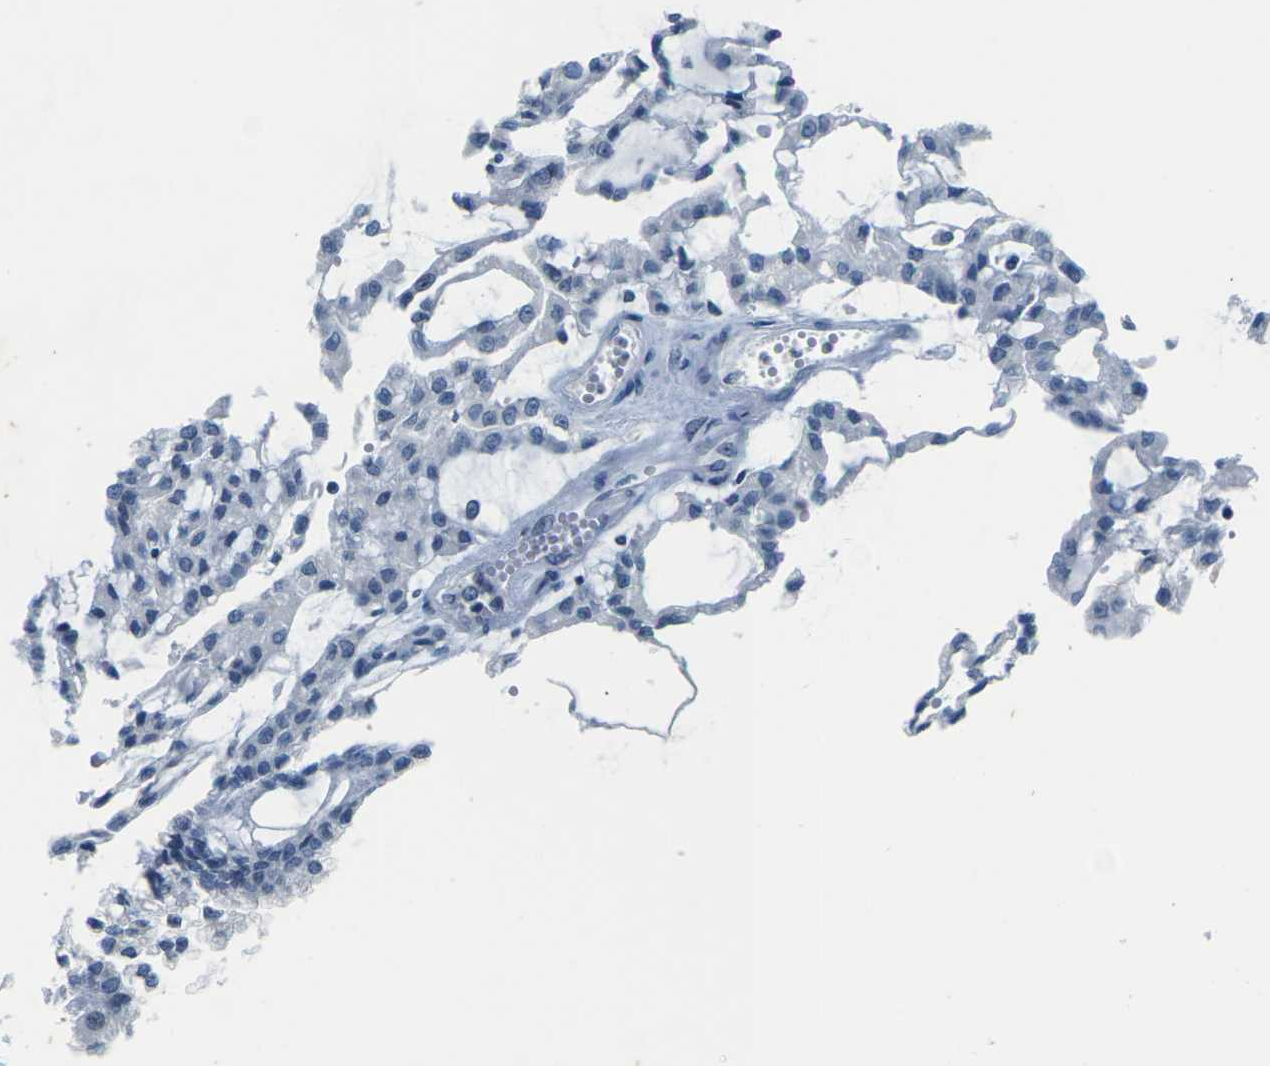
{"staining": {"intensity": "negative", "quantity": "none", "location": "none"}, "tissue": "renal cancer", "cell_type": "Tumor cells", "image_type": "cancer", "snomed": [{"axis": "morphology", "description": "Adenocarcinoma, NOS"}, {"axis": "topography", "description": "Kidney"}], "caption": "A high-resolution image shows immunohistochemistry staining of adenocarcinoma (renal), which exhibits no significant staining in tumor cells.", "gene": "UMOD", "patient": {"sex": "male", "age": 63}}